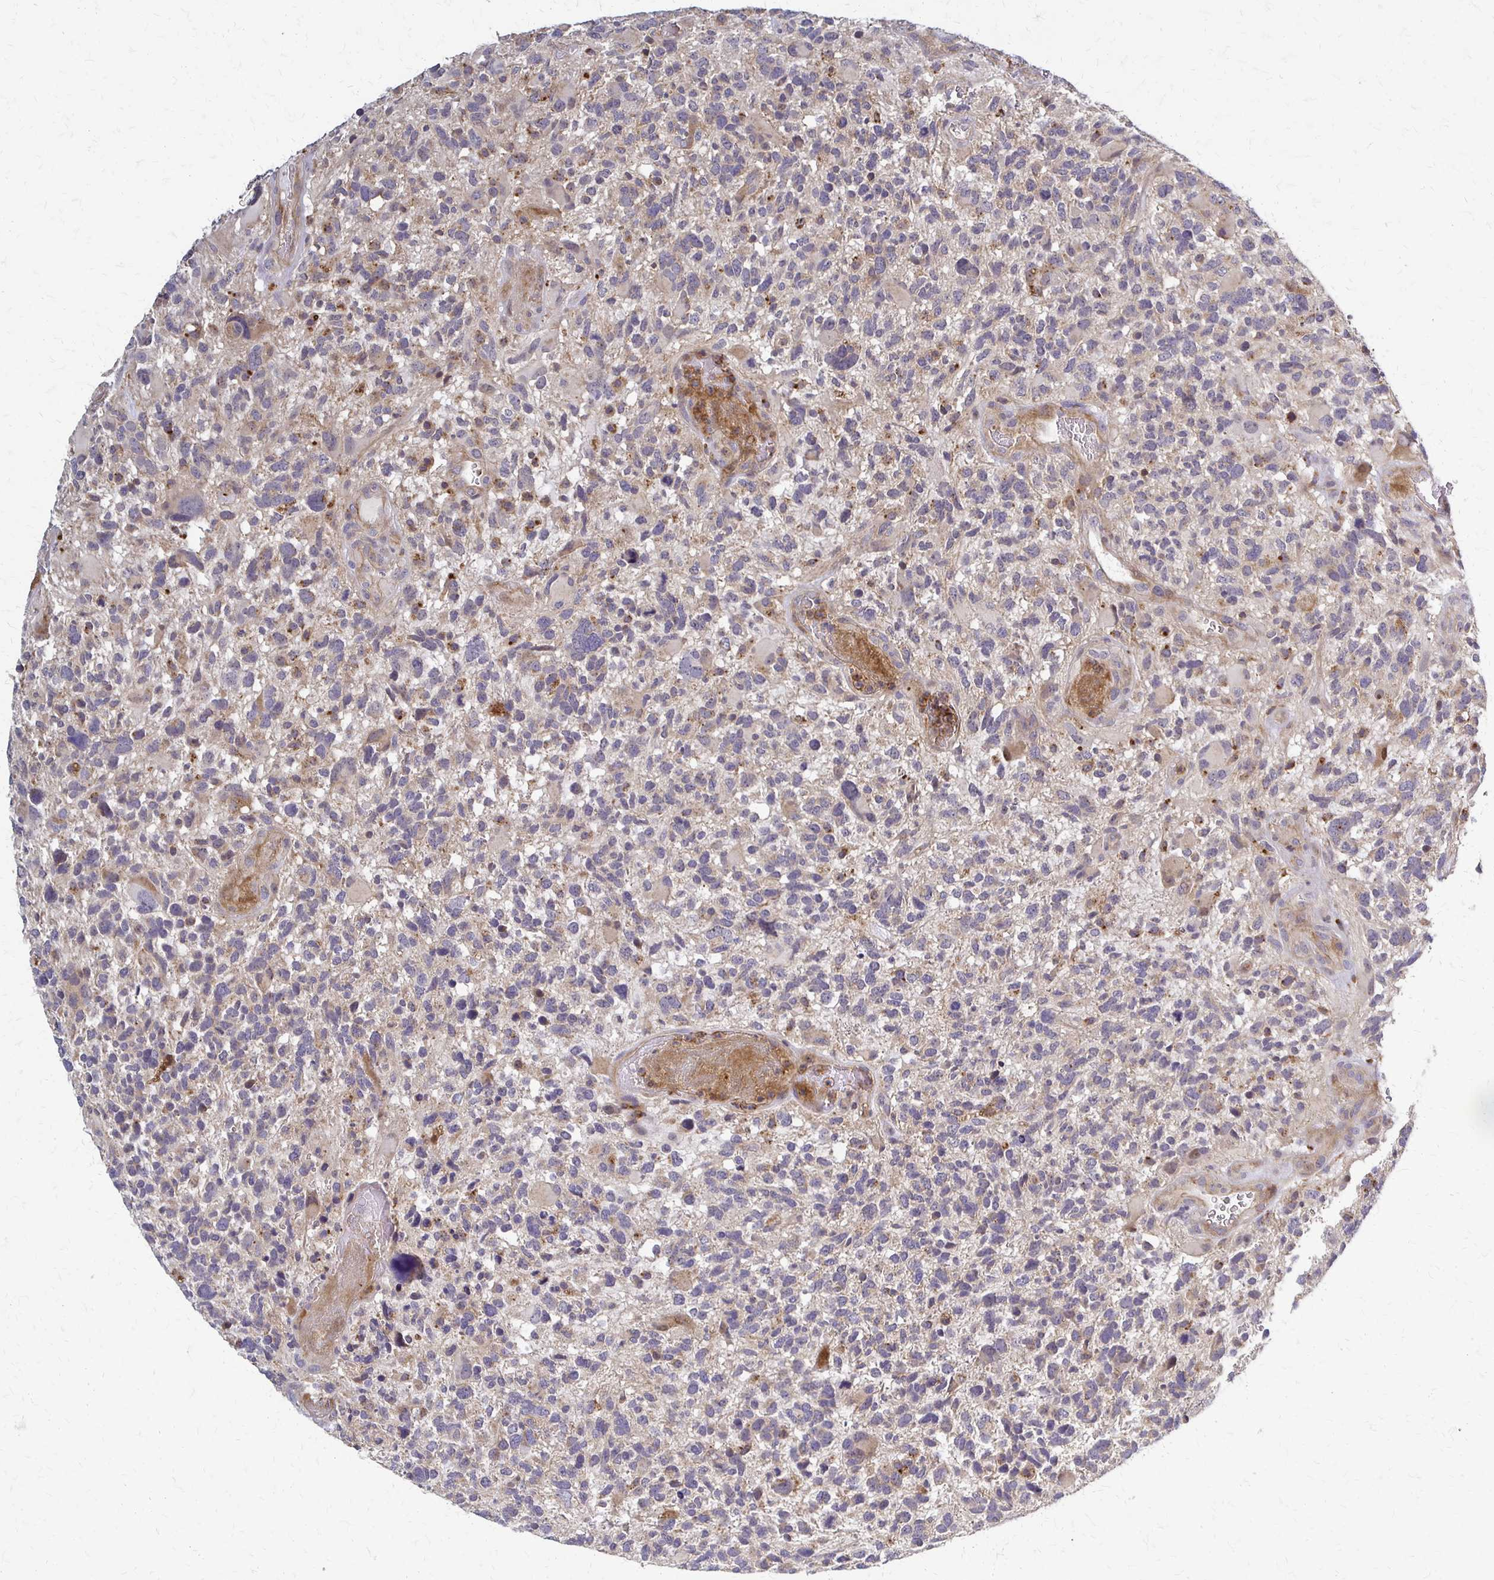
{"staining": {"intensity": "weak", "quantity": "25%-75%", "location": "cytoplasmic/membranous"}, "tissue": "glioma", "cell_type": "Tumor cells", "image_type": "cancer", "snomed": [{"axis": "morphology", "description": "Glioma, malignant, High grade"}, {"axis": "topography", "description": "Brain"}], "caption": "Weak cytoplasmic/membranous expression is present in approximately 25%-75% of tumor cells in glioma.", "gene": "SLC9A9", "patient": {"sex": "female", "age": 71}}